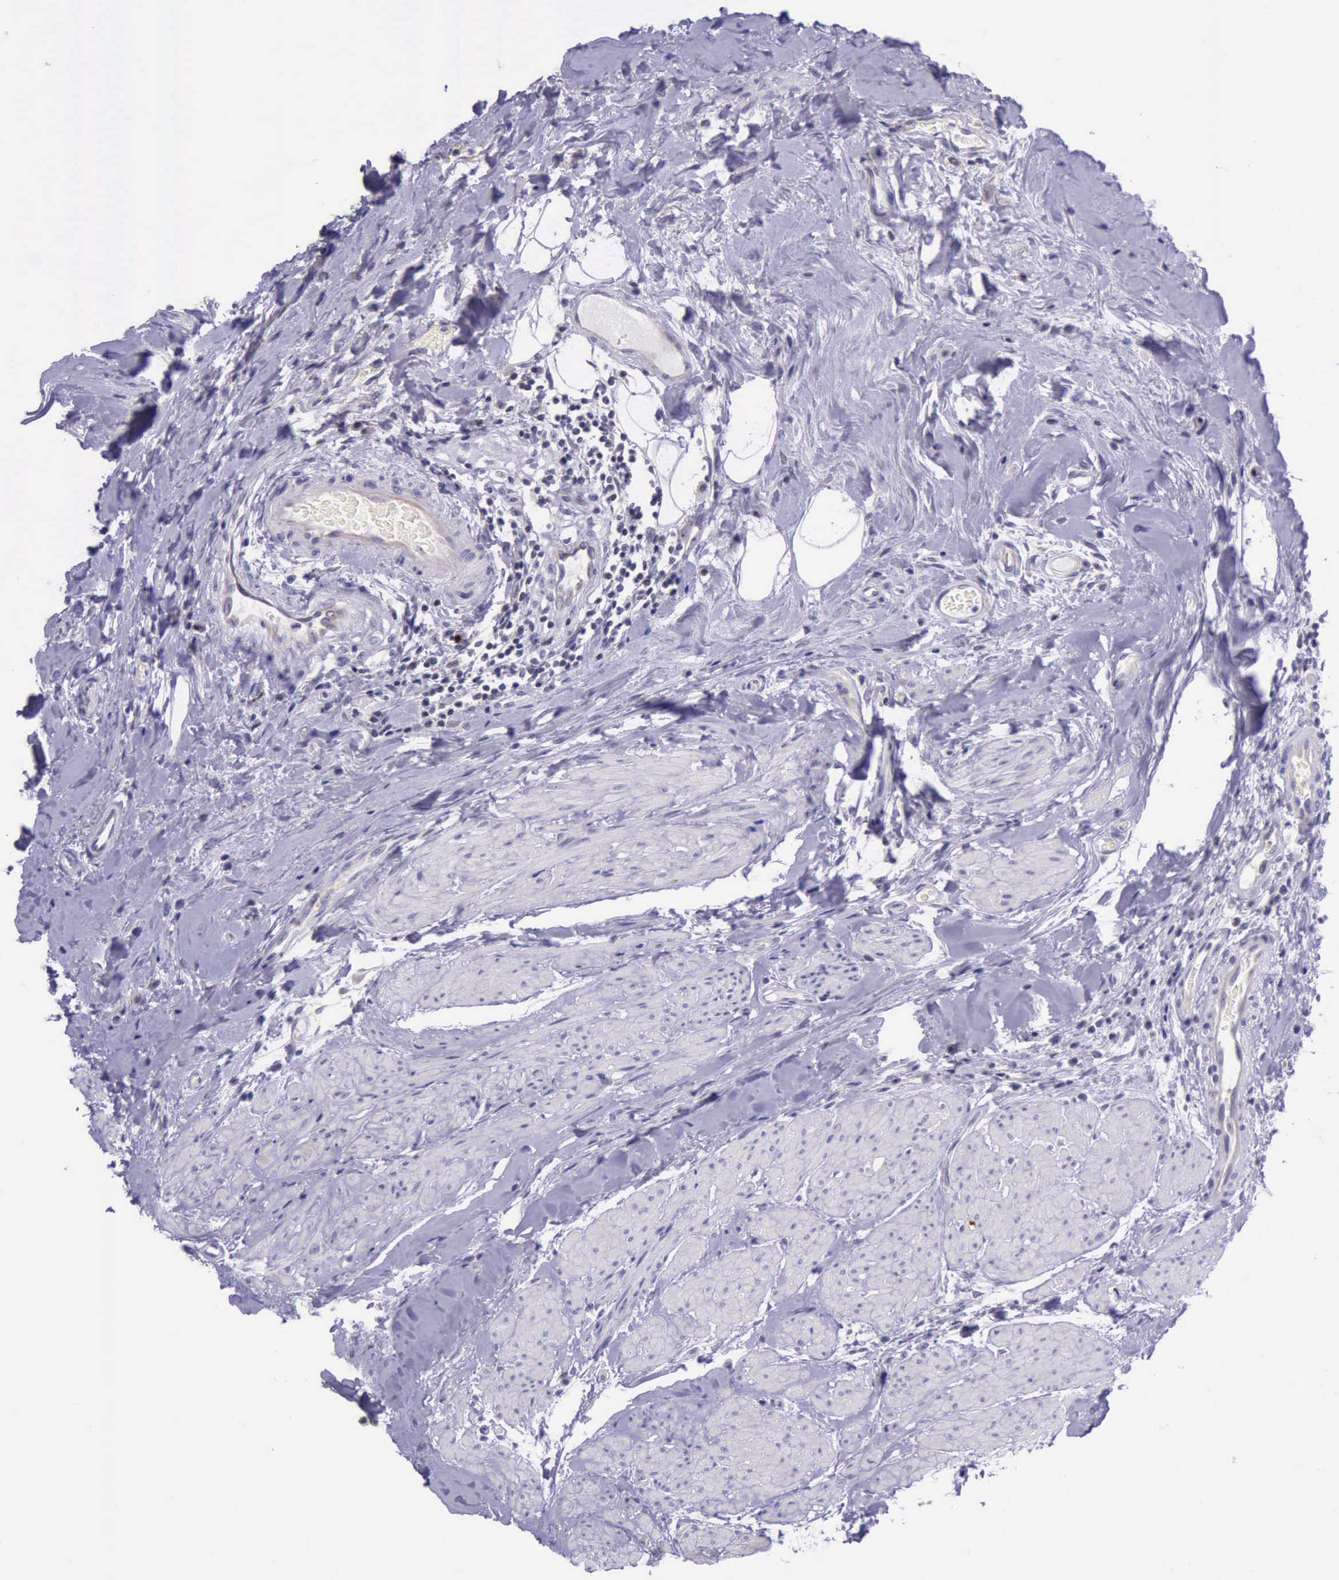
{"staining": {"intensity": "strong", "quantity": "<25%", "location": "nuclear"}, "tissue": "urothelial cancer", "cell_type": "Tumor cells", "image_type": "cancer", "snomed": [{"axis": "morphology", "description": "Urothelial carcinoma, High grade"}, {"axis": "topography", "description": "Urinary bladder"}], "caption": "IHC image of neoplastic tissue: human high-grade urothelial carcinoma stained using immunohistochemistry (IHC) demonstrates medium levels of strong protein expression localized specifically in the nuclear of tumor cells, appearing as a nuclear brown color.", "gene": "PARP1", "patient": {"sex": "male", "age": 66}}